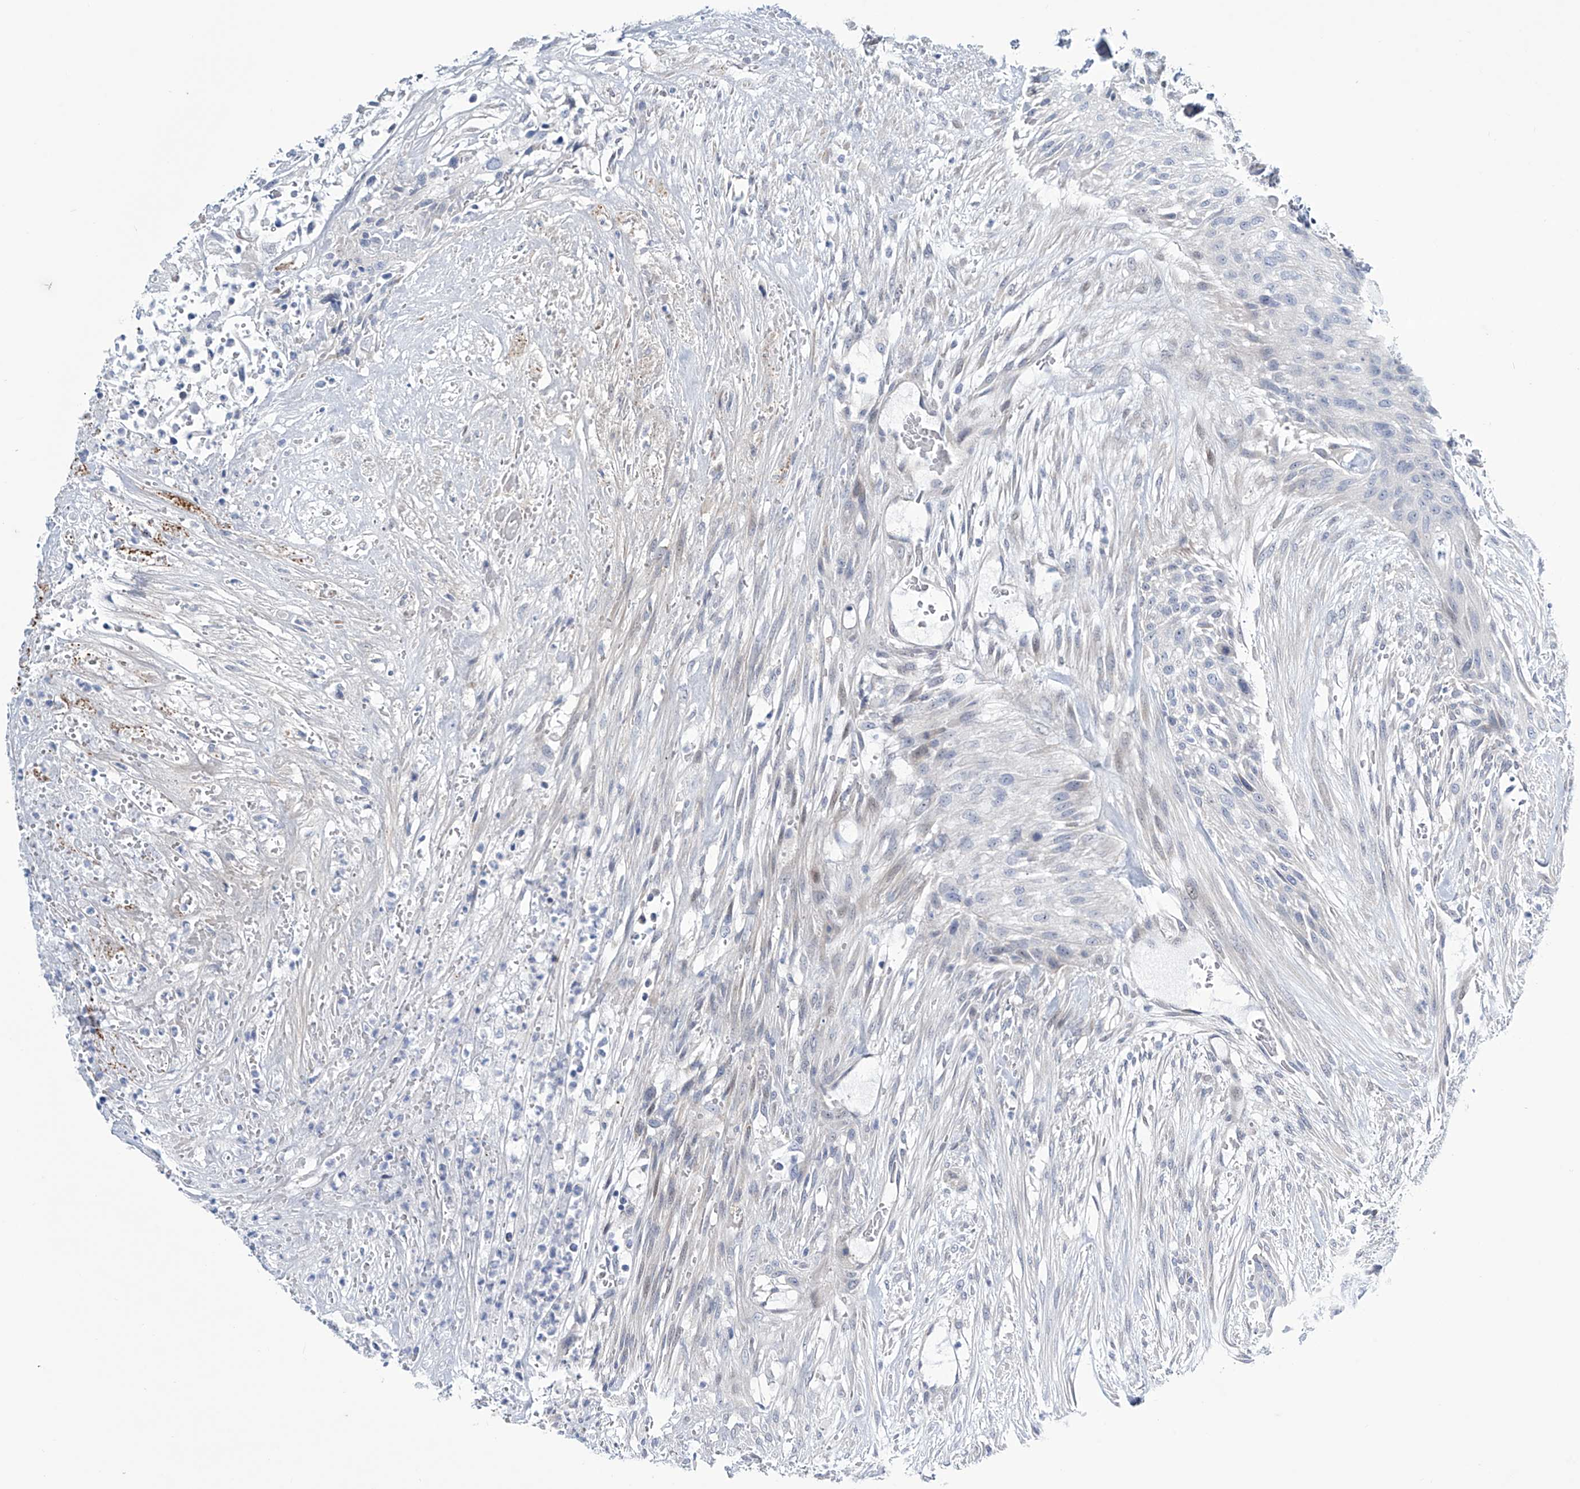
{"staining": {"intensity": "negative", "quantity": "none", "location": "none"}, "tissue": "urothelial cancer", "cell_type": "Tumor cells", "image_type": "cancer", "snomed": [{"axis": "morphology", "description": "Urothelial carcinoma, High grade"}, {"axis": "topography", "description": "Urinary bladder"}], "caption": "The image demonstrates no staining of tumor cells in urothelial carcinoma (high-grade).", "gene": "TRIM60", "patient": {"sex": "male", "age": 35}}